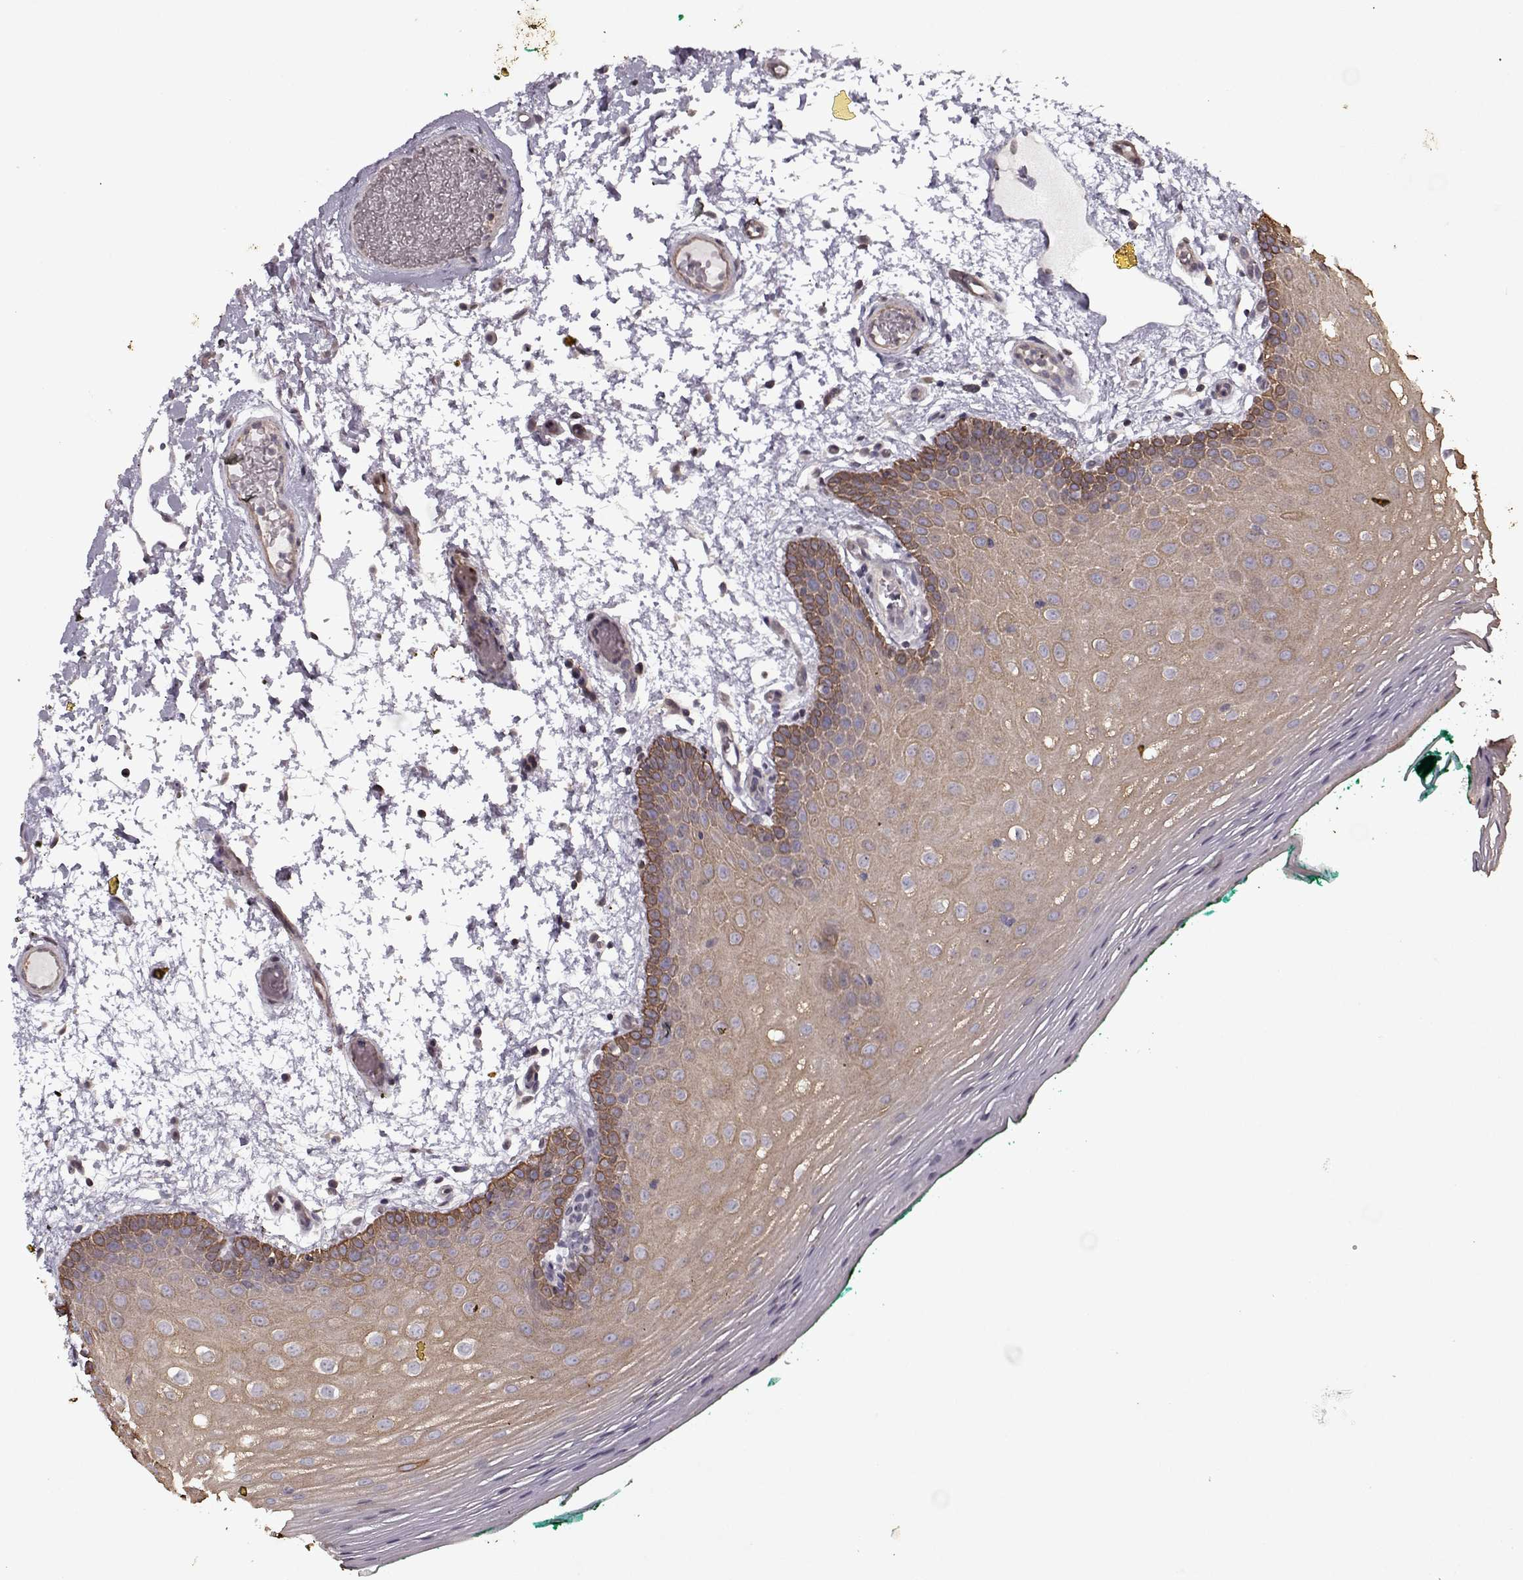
{"staining": {"intensity": "strong", "quantity": "<25%", "location": "cytoplasmic/membranous"}, "tissue": "oral mucosa", "cell_type": "Squamous epithelial cells", "image_type": "normal", "snomed": [{"axis": "morphology", "description": "Normal tissue, NOS"}, {"axis": "morphology", "description": "Squamous cell carcinoma, NOS"}, {"axis": "topography", "description": "Oral tissue"}, {"axis": "topography", "description": "Head-Neck"}], "caption": "Immunohistochemical staining of normal oral mucosa demonstrates medium levels of strong cytoplasmic/membranous expression in about <25% of squamous epithelial cells.", "gene": "KRT9", "patient": {"sex": "male", "age": 78}}